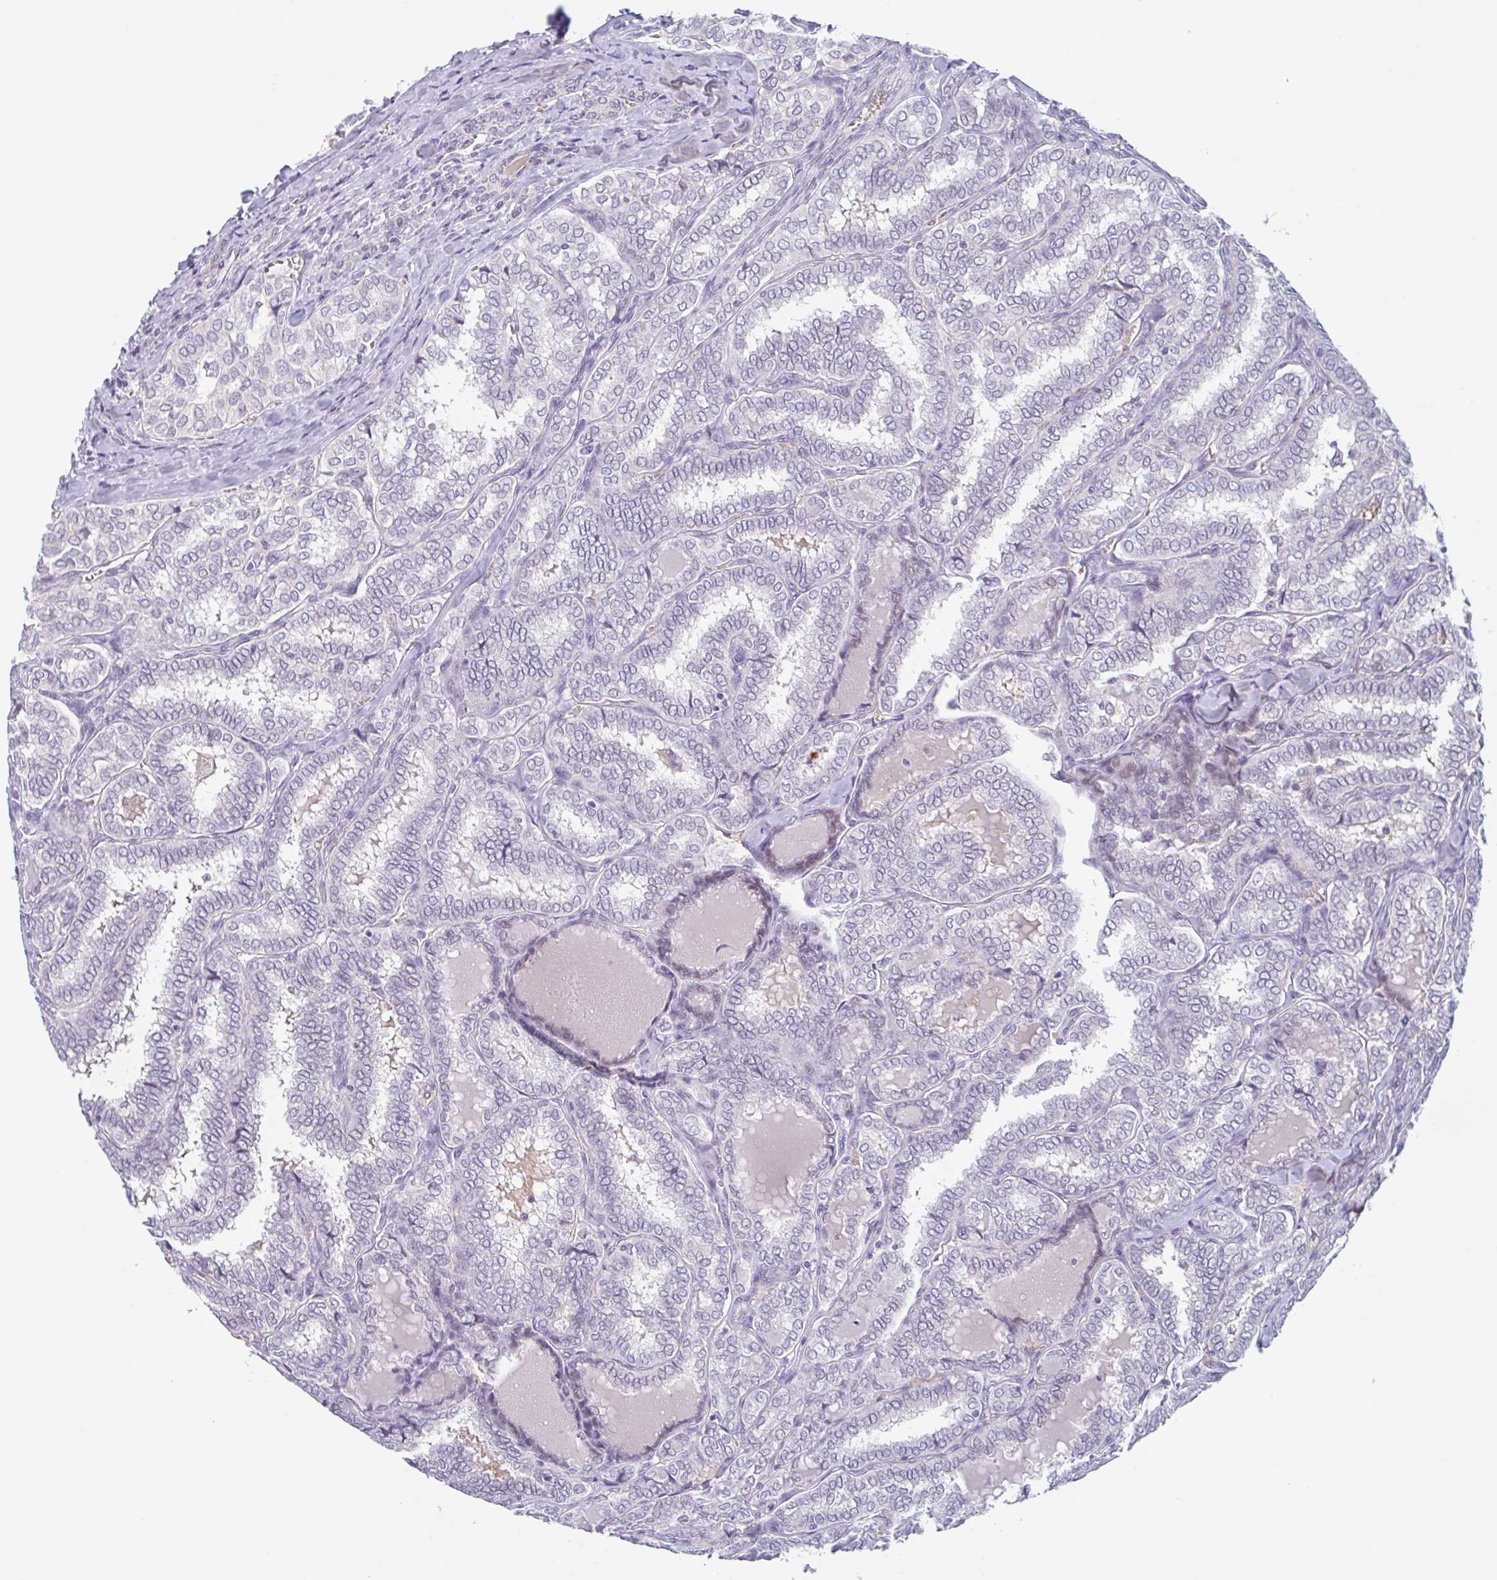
{"staining": {"intensity": "negative", "quantity": "none", "location": "none"}, "tissue": "thyroid cancer", "cell_type": "Tumor cells", "image_type": "cancer", "snomed": [{"axis": "morphology", "description": "Papillary adenocarcinoma, NOS"}, {"axis": "topography", "description": "Thyroid gland"}], "caption": "Tumor cells are negative for brown protein staining in thyroid cancer (papillary adenocarcinoma).", "gene": "RHAG", "patient": {"sex": "female", "age": 30}}